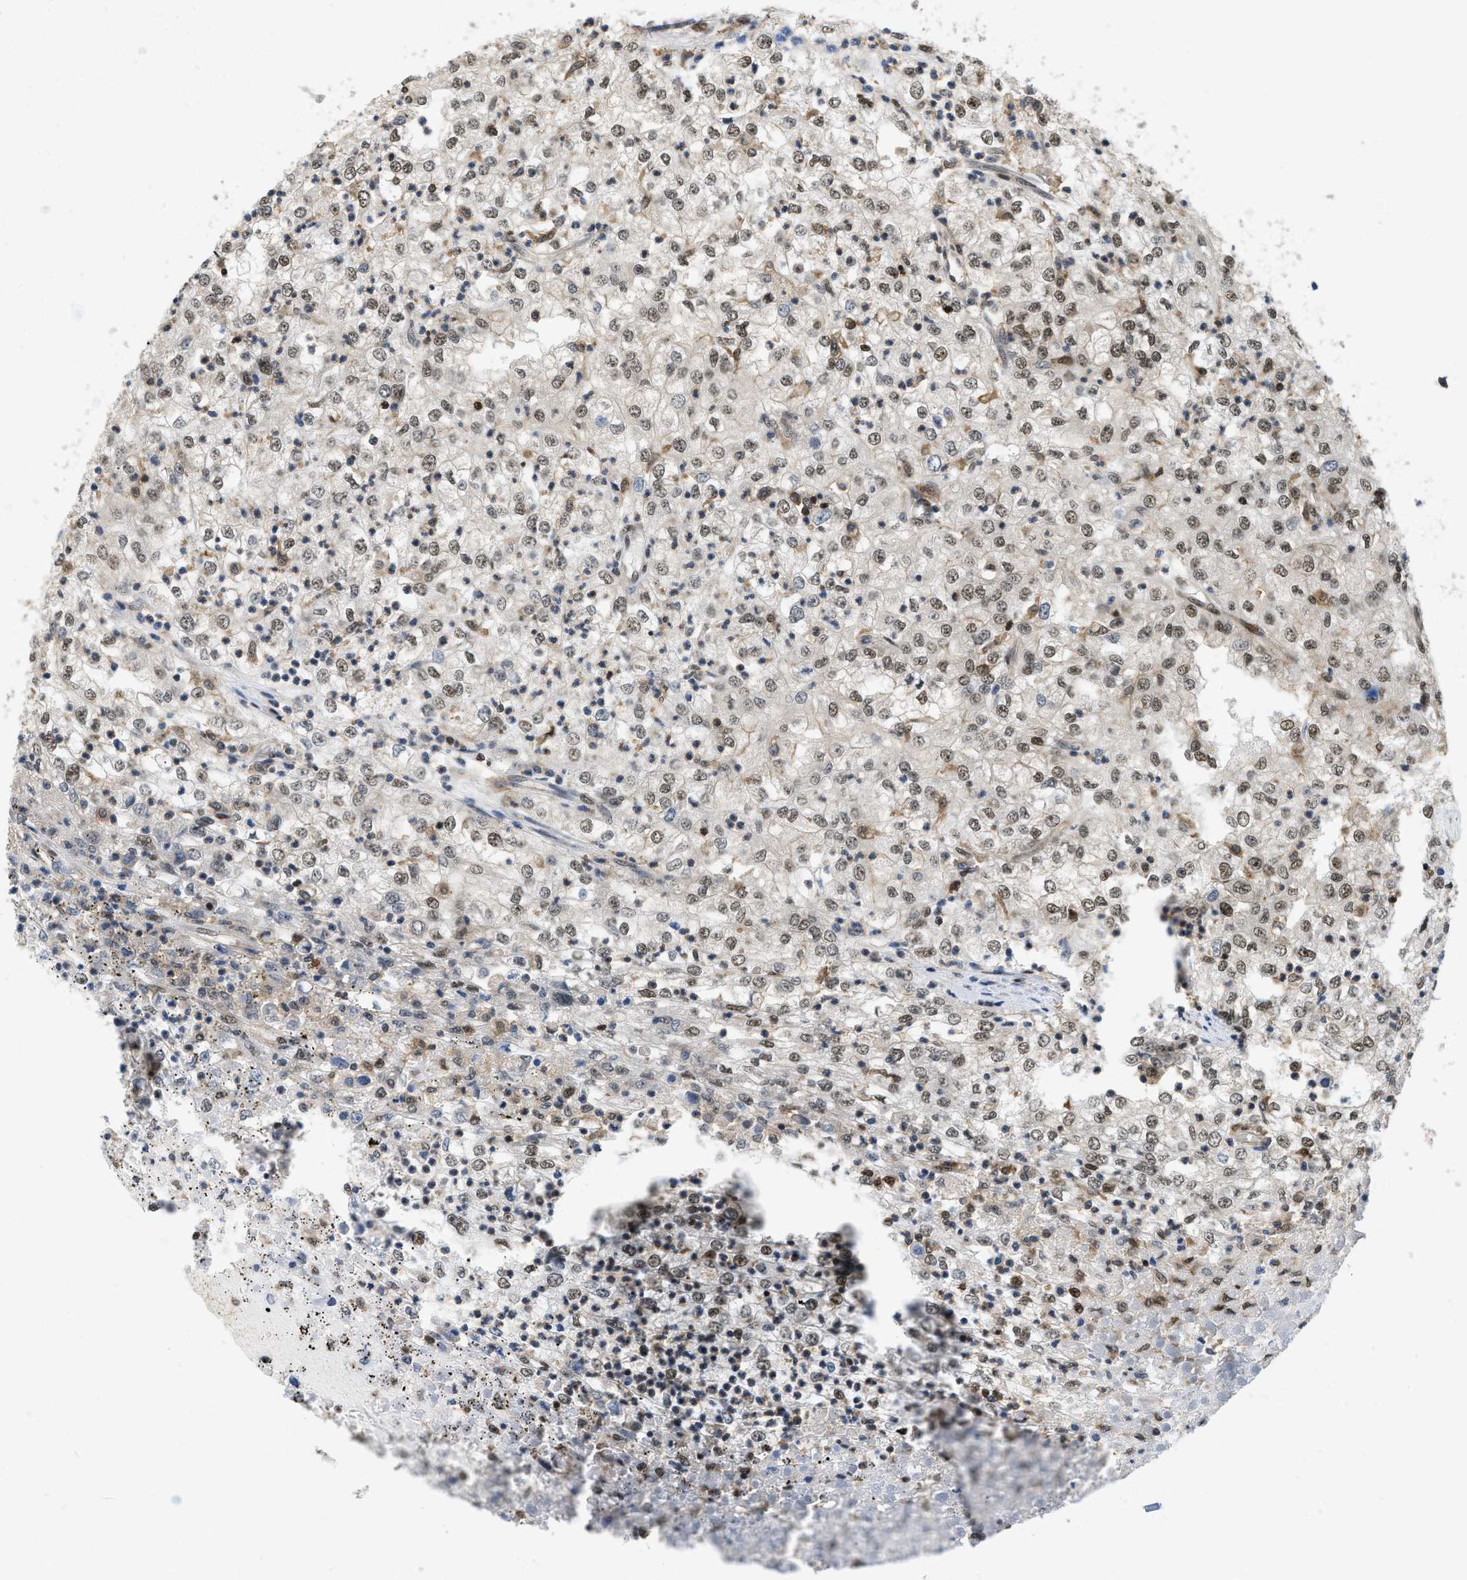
{"staining": {"intensity": "moderate", "quantity": "25%-75%", "location": "cytoplasmic/membranous,nuclear"}, "tissue": "renal cancer", "cell_type": "Tumor cells", "image_type": "cancer", "snomed": [{"axis": "morphology", "description": "Adenocarcinoma, NOS"}, {"axis": "topography", "description": "Kidney"}], "caption": "There is medium levels of moderate cytoplasmic/membranous and nuclear expression in tumor cells of renal adenocarcinoma, as demonstrated by immunohistochemical staining (brown color).", "gene": "ATF7IP", "patient": {"sex": "female", "age": 54}}